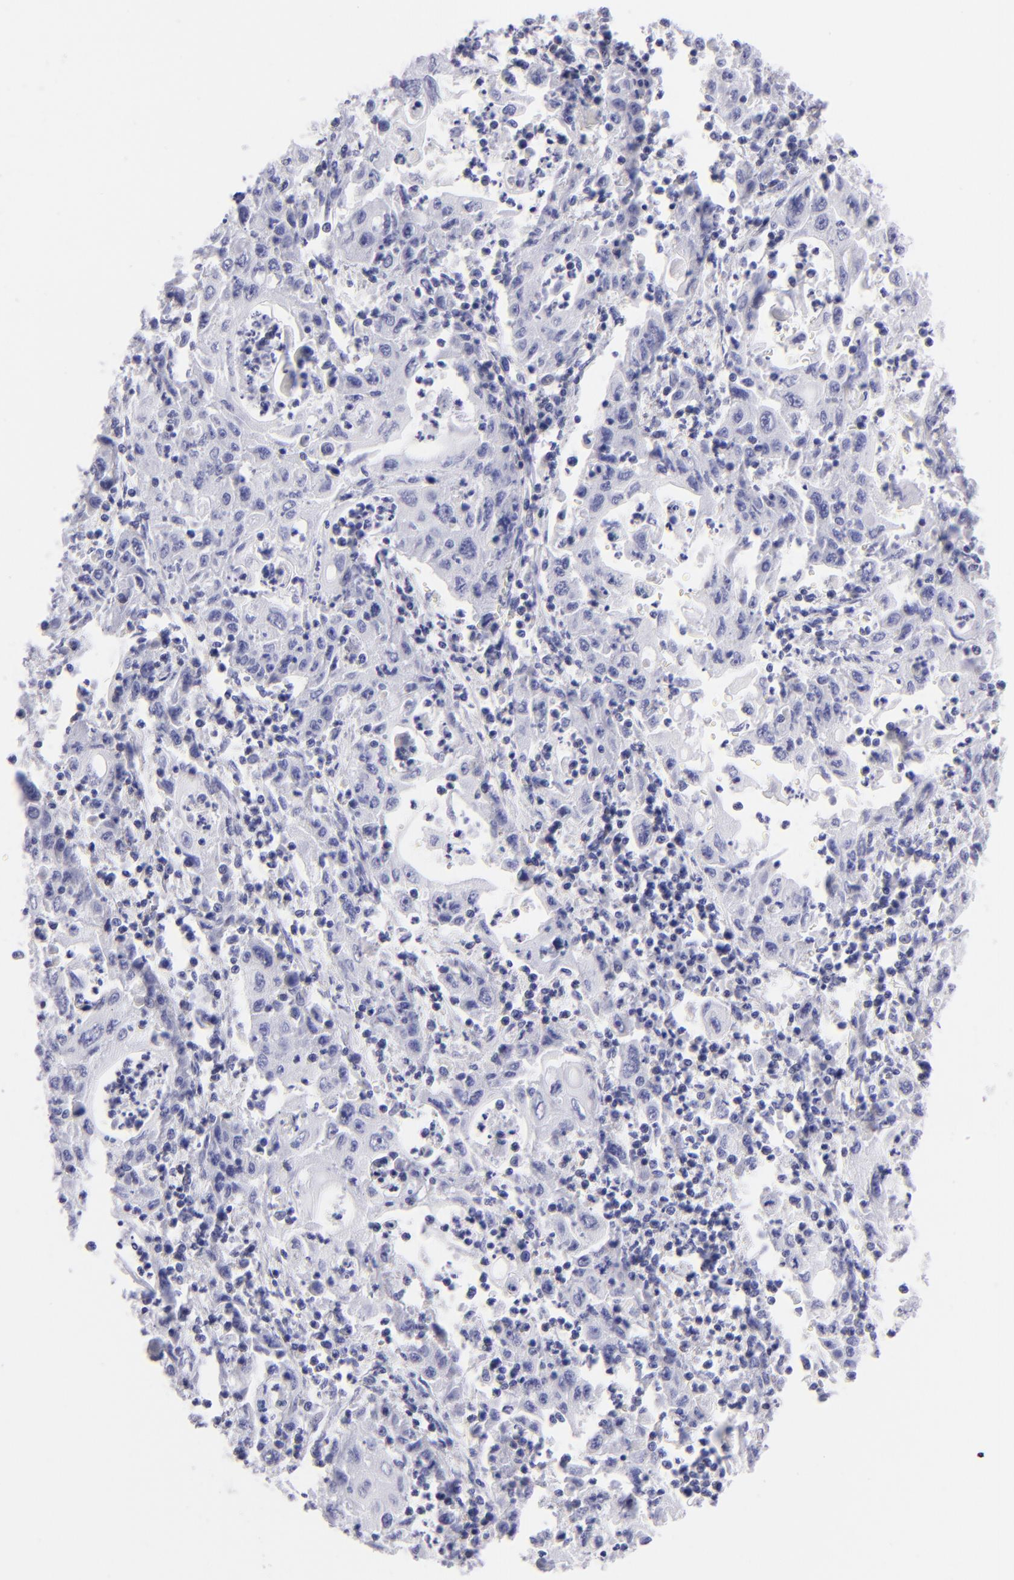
{"staining": {"intensity": "negative", "quantity": "none", "location": "none"}, "tissue": "pancreatic cancer", "cell_type": "Tumor cells", "image_type": "cancer", "snomed": [{"axis": "morphology", "description": "Adenocarcinoma, NOS"}, {"axis": "topography", "description": "Pancreas"}], "caption": "This is an IHC image of pancreatic cancer. There is no expression in tumor cells.", "gene": "SLC1A3", "patient": {"sex": "male", "age": 70}}